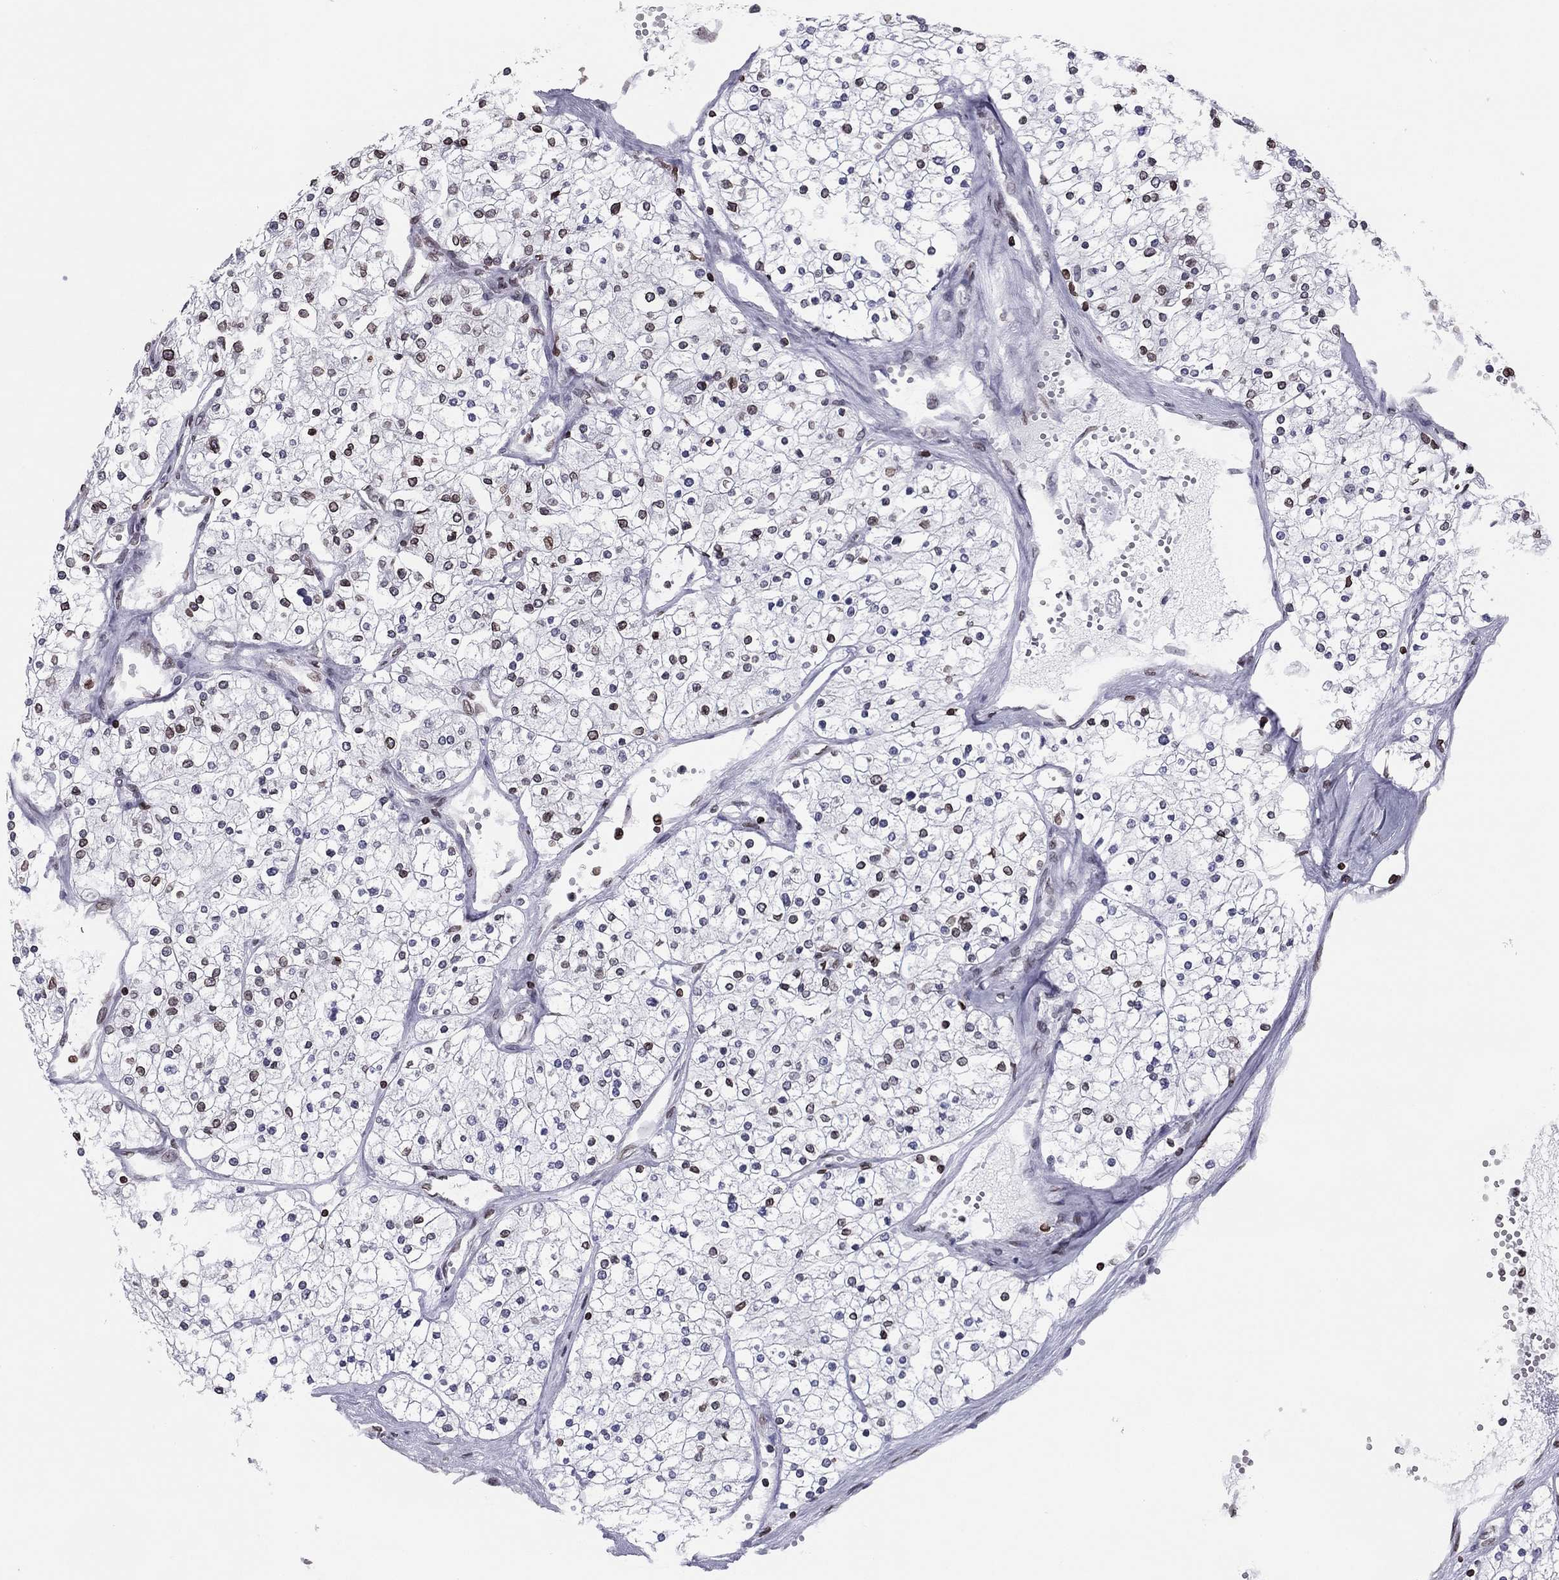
{"staining": {"intensity": "moderate", "quantity": "<25%", "location": "cytoplasmic/membranous,nuclear"}, "tissue": "renal cancer", "cell_type": "Tumor cells", "image_type": "cancer", "snomed": [{"axis": "morphology", "description": "Adenocarcinoma, NOS"}, {"axis": "topography", "description": "Kidney"}], "caption": "A brown stain labels moderate cytoplasmic/membranous and nuclear positivity of a protein in renal cancer (adenocarcinoma) tumor cells.", "gene": "ESPL1", "patient": {"sex": "male", "age": 80}}